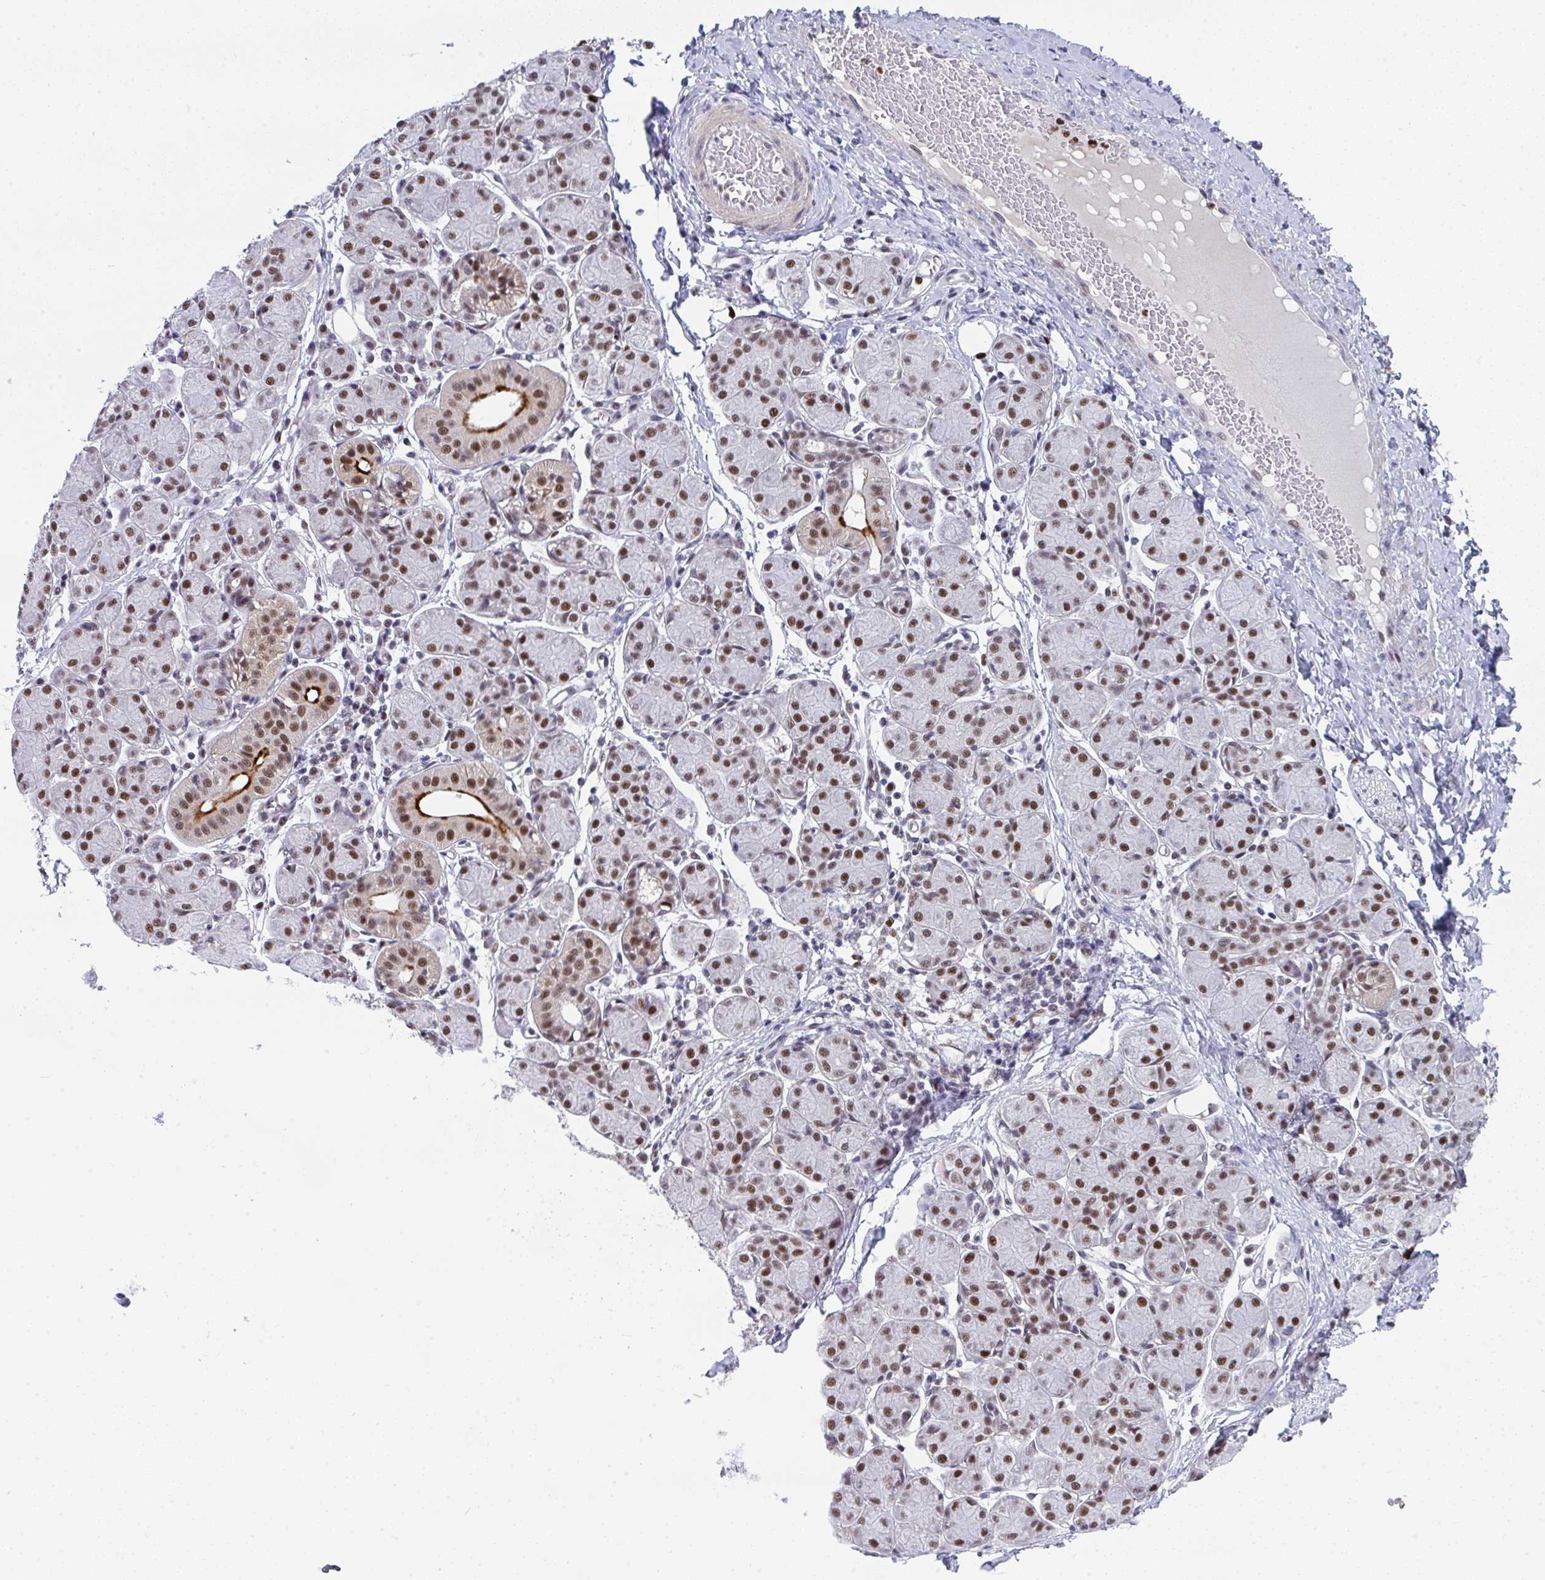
{"staining": {"intensity": "strong", "quantity": "25%-75%", "location": "cytoplasmic/membranous,nuclear"}, "tissue": "salivary gland", "cell_type": "Glandular cells", "image_type": "normal", "snomed": [{"axis": "morphology", "description": "Normal tissue, NOS"}, {"axis": "morphology", "description": "Inflammation, NOS"}, {"axis": "topography", "description": "Lymph node"}, {"axis": "topography", "description": "Salivary gland"}], "caption": "Salivary gland stained with a brown dye exhibits strong cytoplasmic/membranous,nuclear positive expression in approximately 25%-75% of glandular cells.", "gene": "JDP2", "patient": {"sex": "male", "age": 3}}